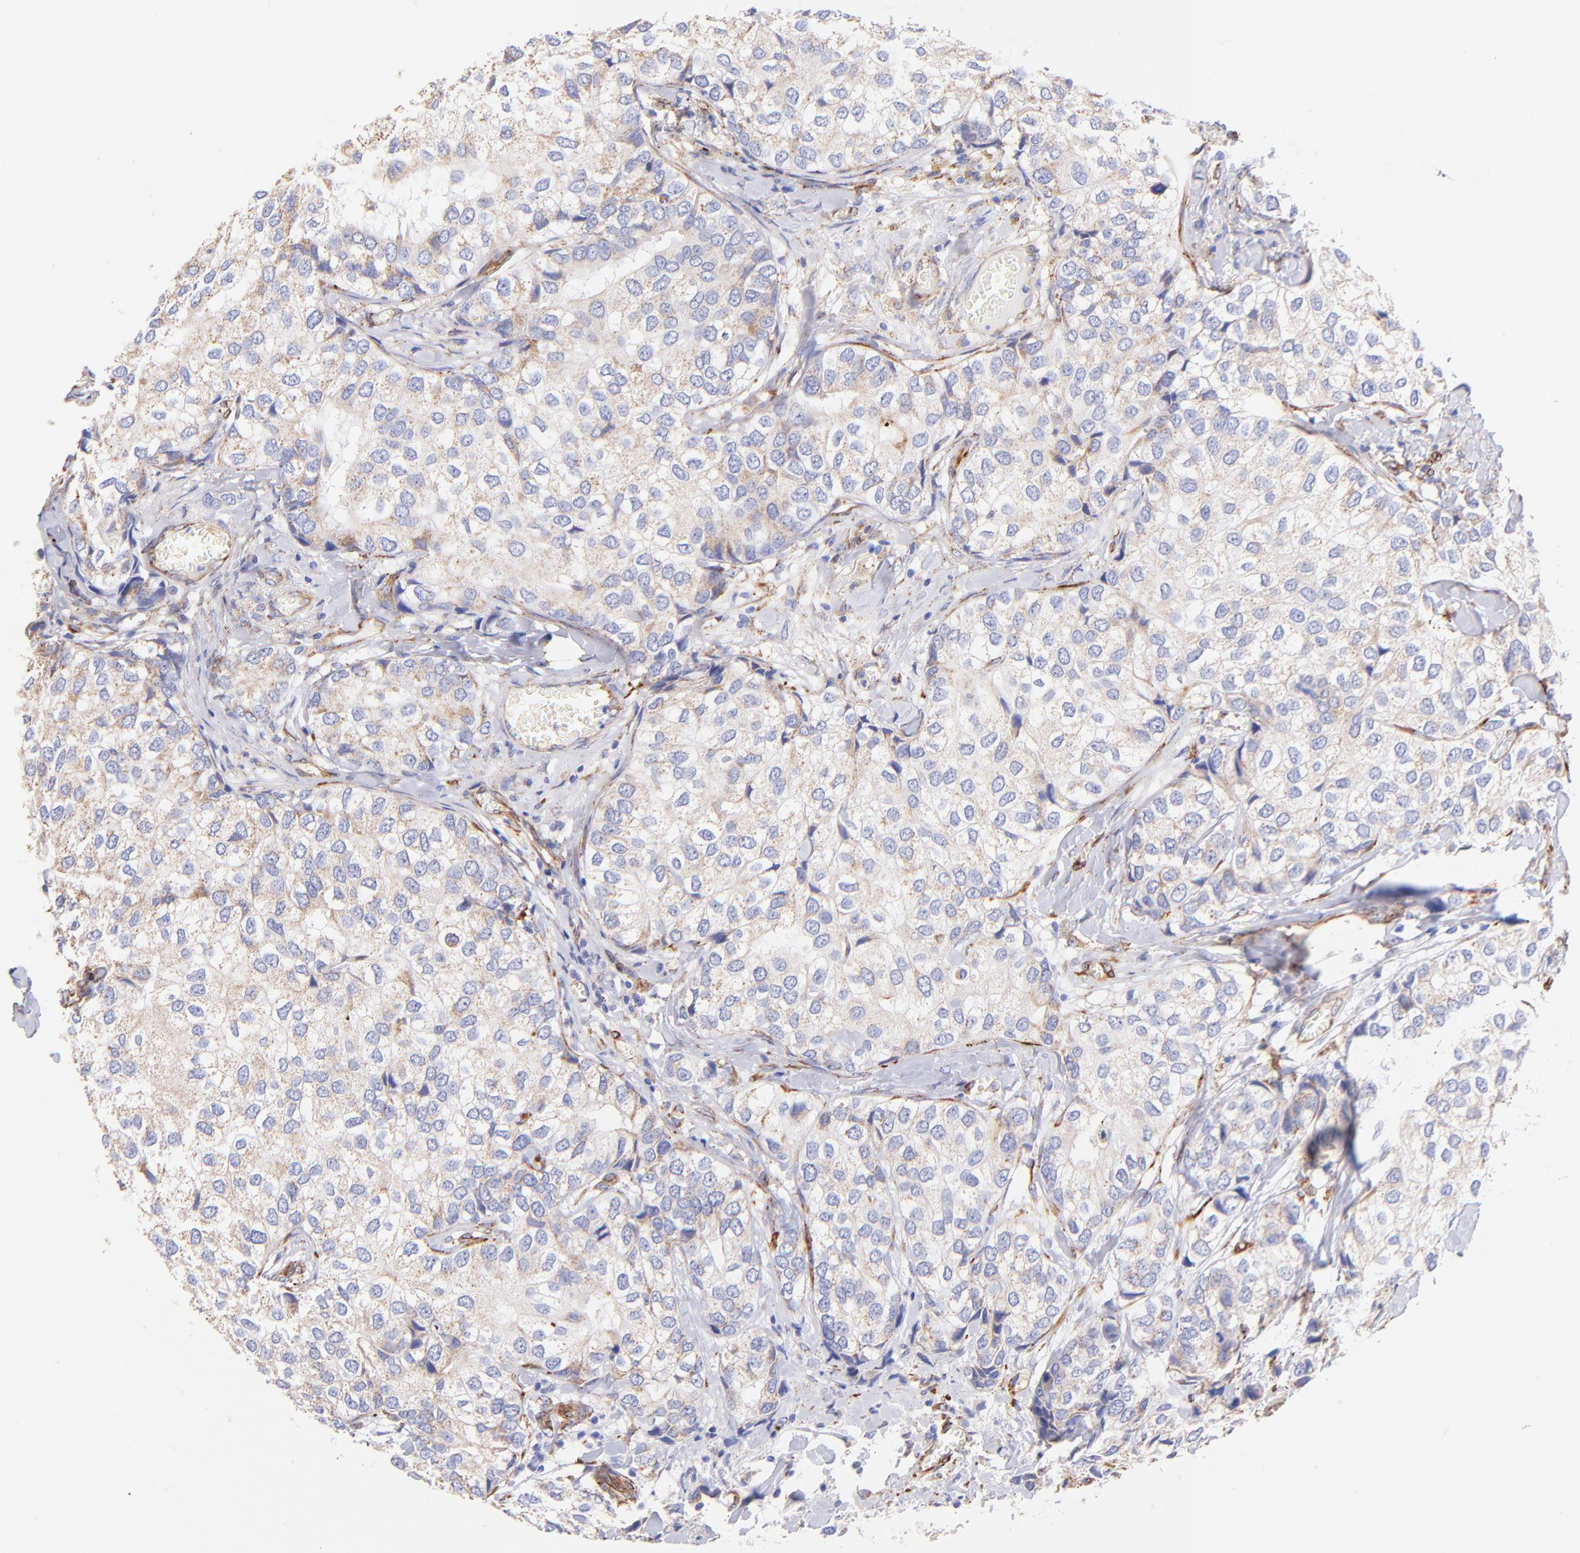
{"staining": {"intensity": "negative", "quantity": "none", "location": "none"}, "tissue": "breast cancer", "cell_type": "Tumor cells", "image_type": "cancer", "snomed": [{"axis": "morphology", "description": "Duct carcinoma"}, {"axis": "topography", "description": "Breast"}], "caption": "Tumor cells are negative for brown protein staining in breast cancer.", "gene": "SPARC", "patient": {"sex": "female", "age": 68}}